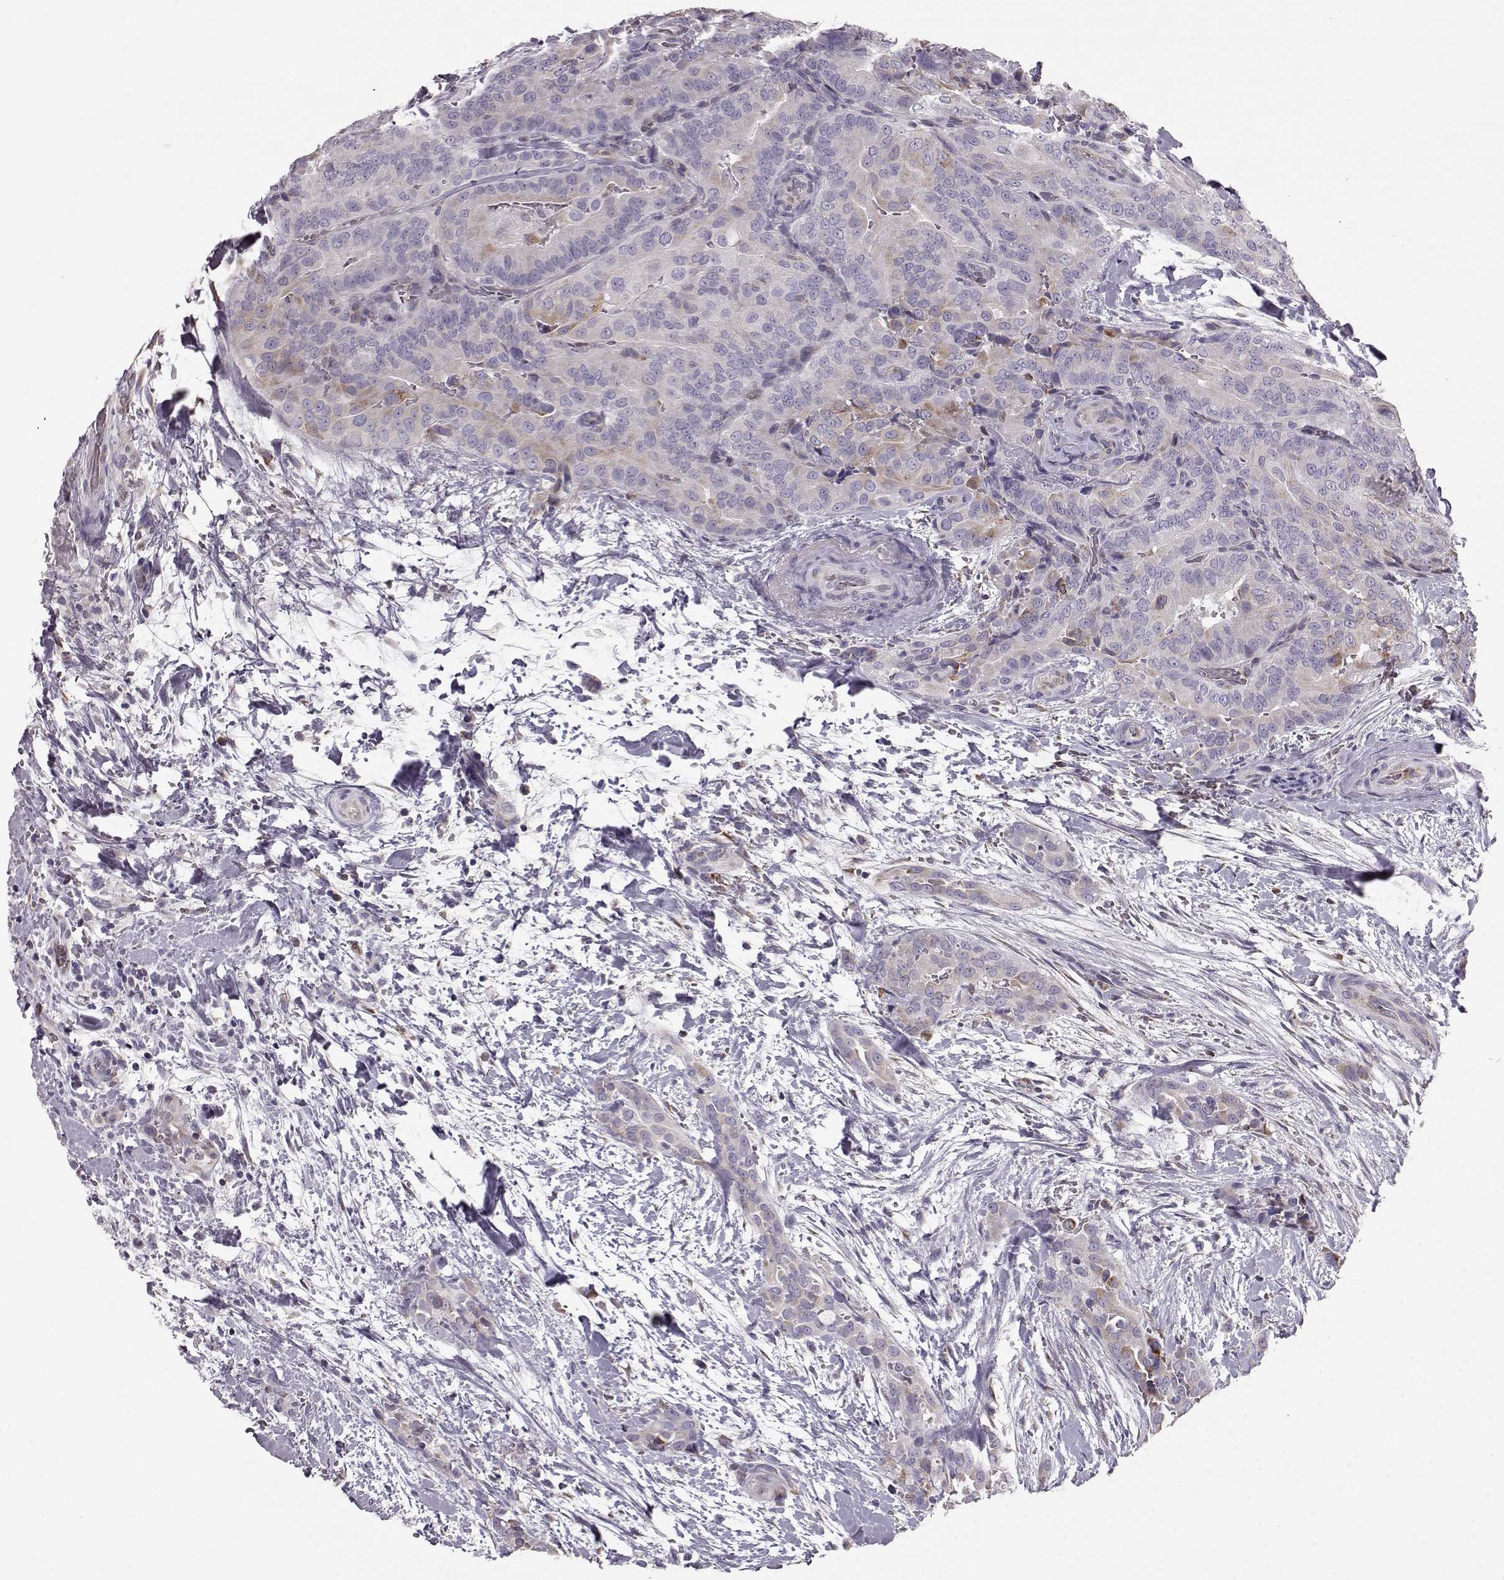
{"staining": {"intensity": "weak", "quantity": "<25%", "location": "cytoplasmic/membranous"}, "tissue": "thyroid cancer", "cell_type": "Tumor cells", "image_type": "cancer", "snomed": [{"axis": "morphology", "description": "Papillary adenocarcinoma, NOS"}, {"axis": "topography", "description": "Thyroid gland"}], "caption": "DAB (3,3'-diaminobenzidine) immunohistochemical staining of thyroid cancer displays no significant expression in tumor cells. The staining is performed using DAB (3,3'-diaminobenzidine) brown chromogen with nuclei counter-stained in using hematoxylin.", "gene": "ELOVL5", "patient": {"sex": "male", "age": 61}}